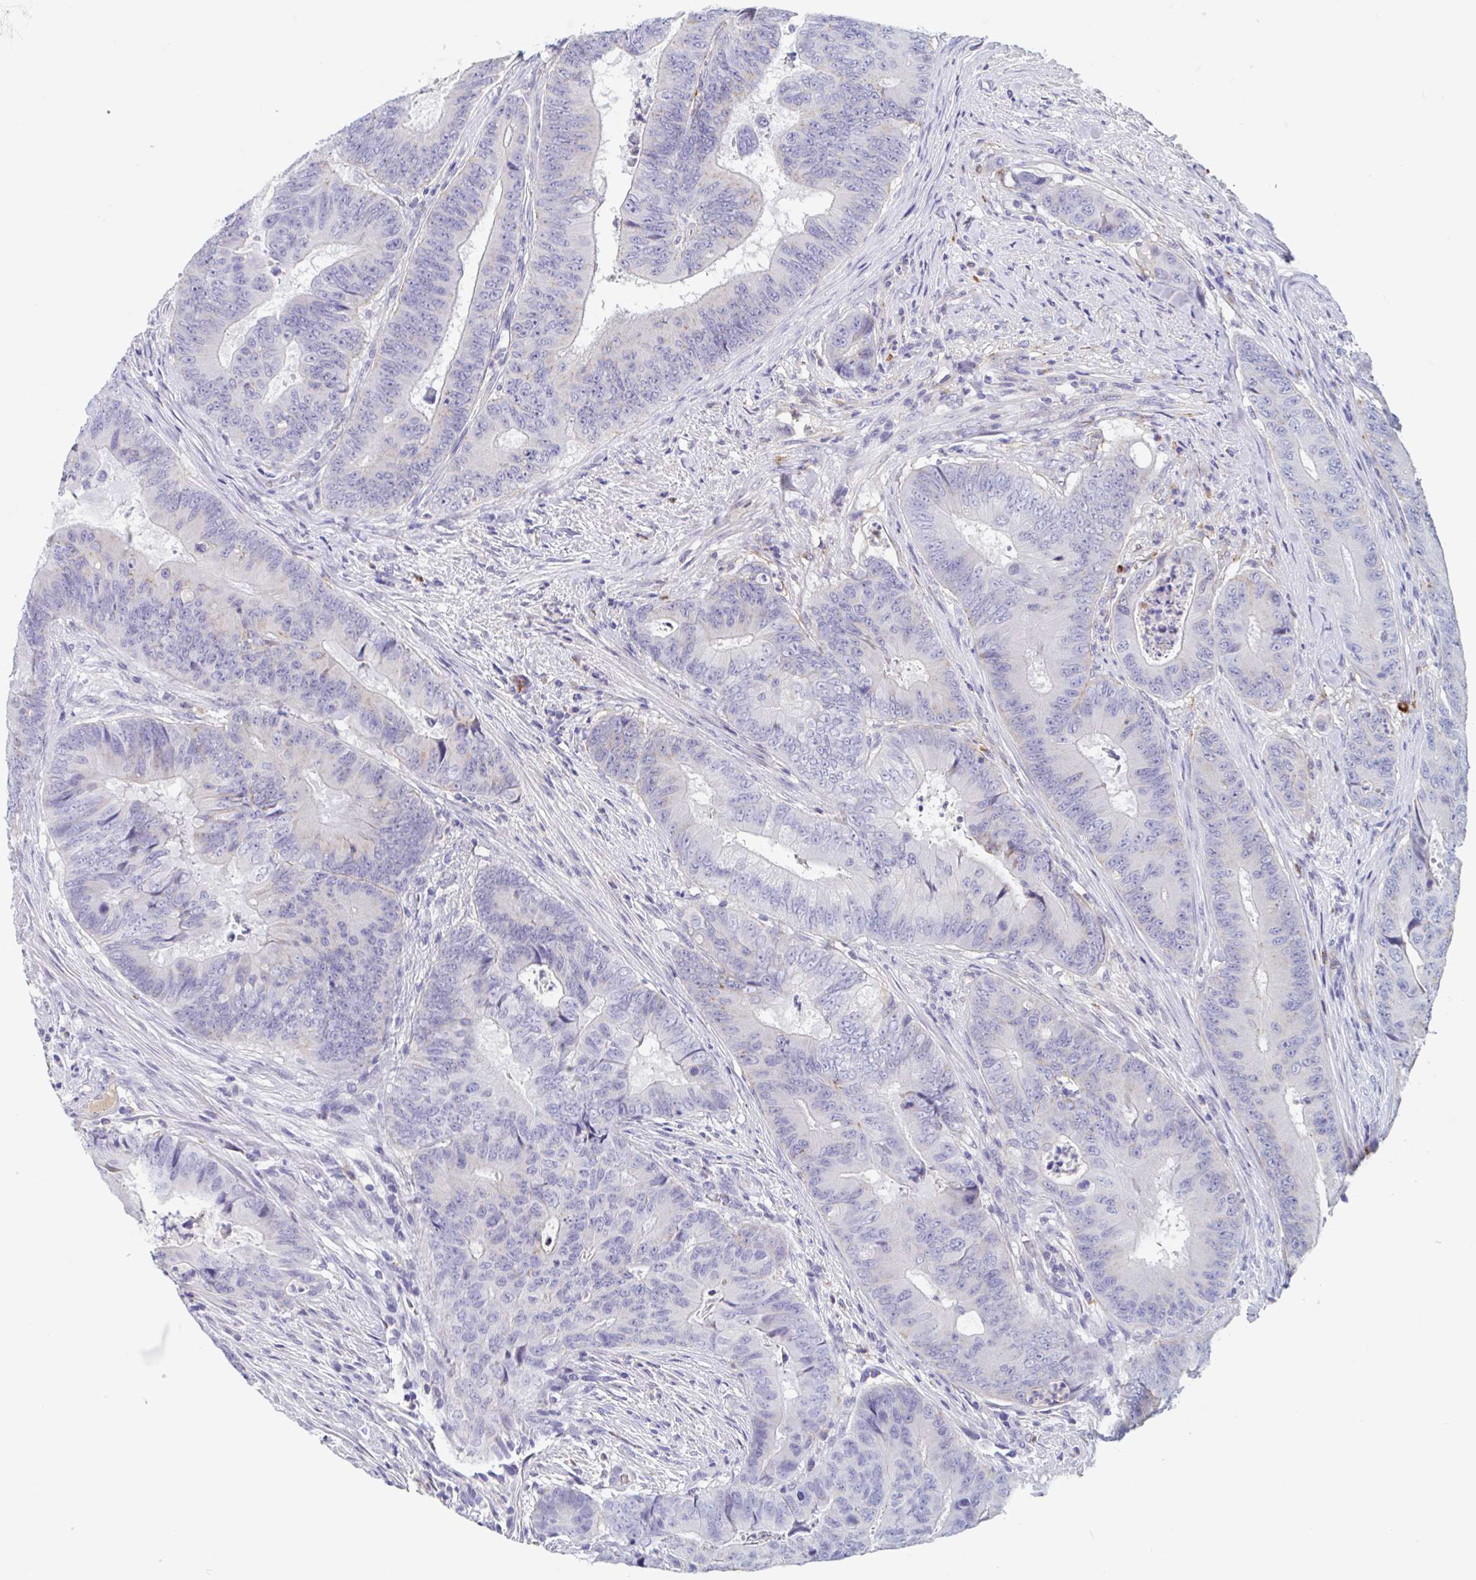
{"staining": {"intensity": "negative", "quantity": "none", "location": "none"}, "tissue": "colorectal cancer", "cell_type": "Tumor cells", "image_type": "cancer", "snomed": [{"axis": "morphology", "description": "Adenocarcinoma, NOS"}, {"axis": "topography", "description": "Colon"}], "caption": "Human colorectal adenocarcinoma stained for a protein using immunohistochemistry exhibits no staining in tumor cells.", "gene": "ZNHIT2", "patient": {"sex": "female", "age": 48}}